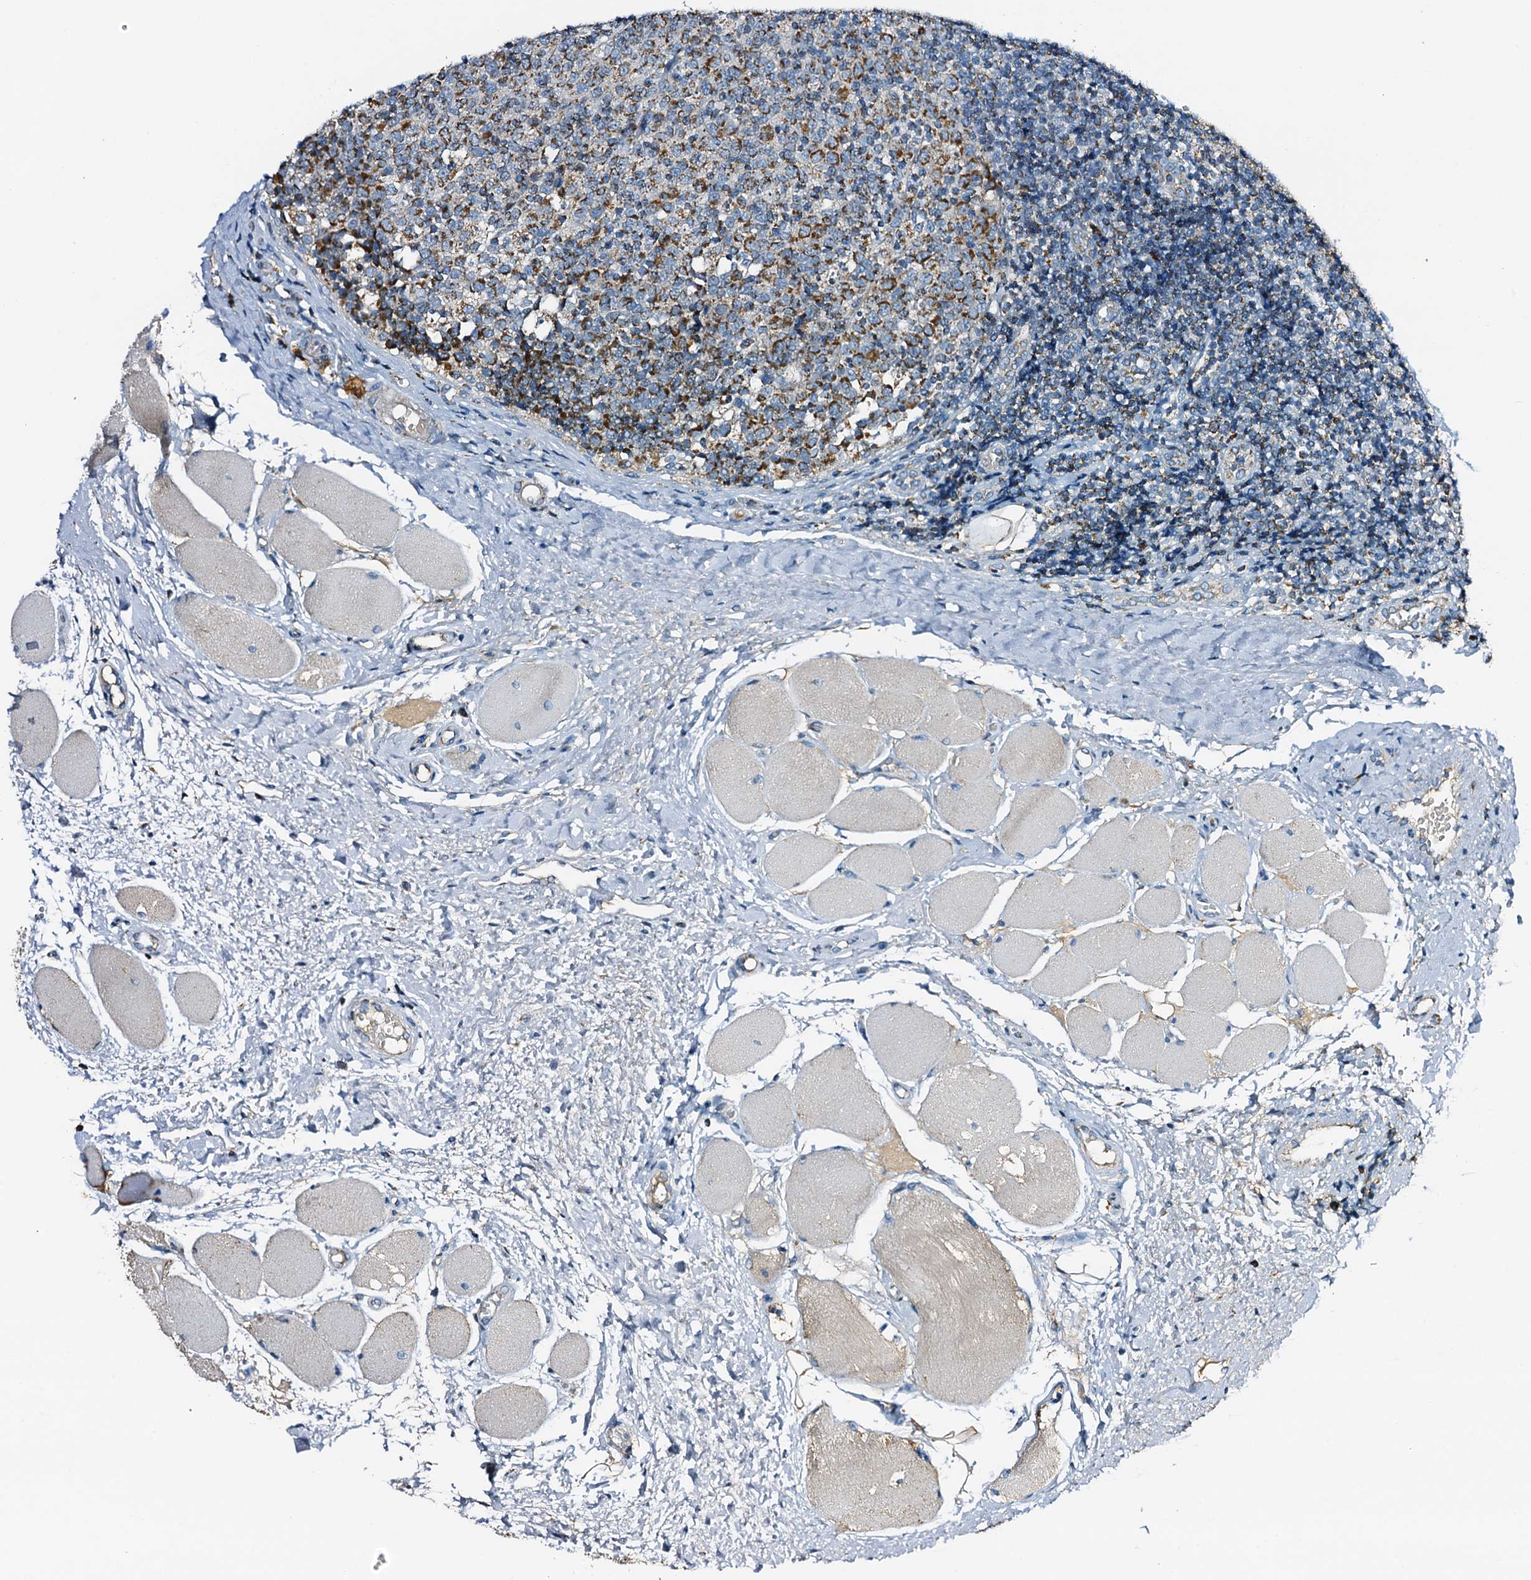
{"staining": {"intensity": "moderate", "quantity": "25%-75%", "location": "cytoplasmic/membranous"}, "tissue": "tonsil", "cell_type": "Germinal center cells", "image_type": "normal", "snomed": [{"axis": "morphology", "description": "Normal tissue, NOS"}, {"axis": "topography", "description": "Tonsil"}], "caption": "The micrograph demonstrates staining of benign tonsil, revealing moderate cytoplasmic/membranous protein expression (brown color) within germinal center cells.", "gene": "POC1A", "patient": {"sex": "female", "age": 19}}